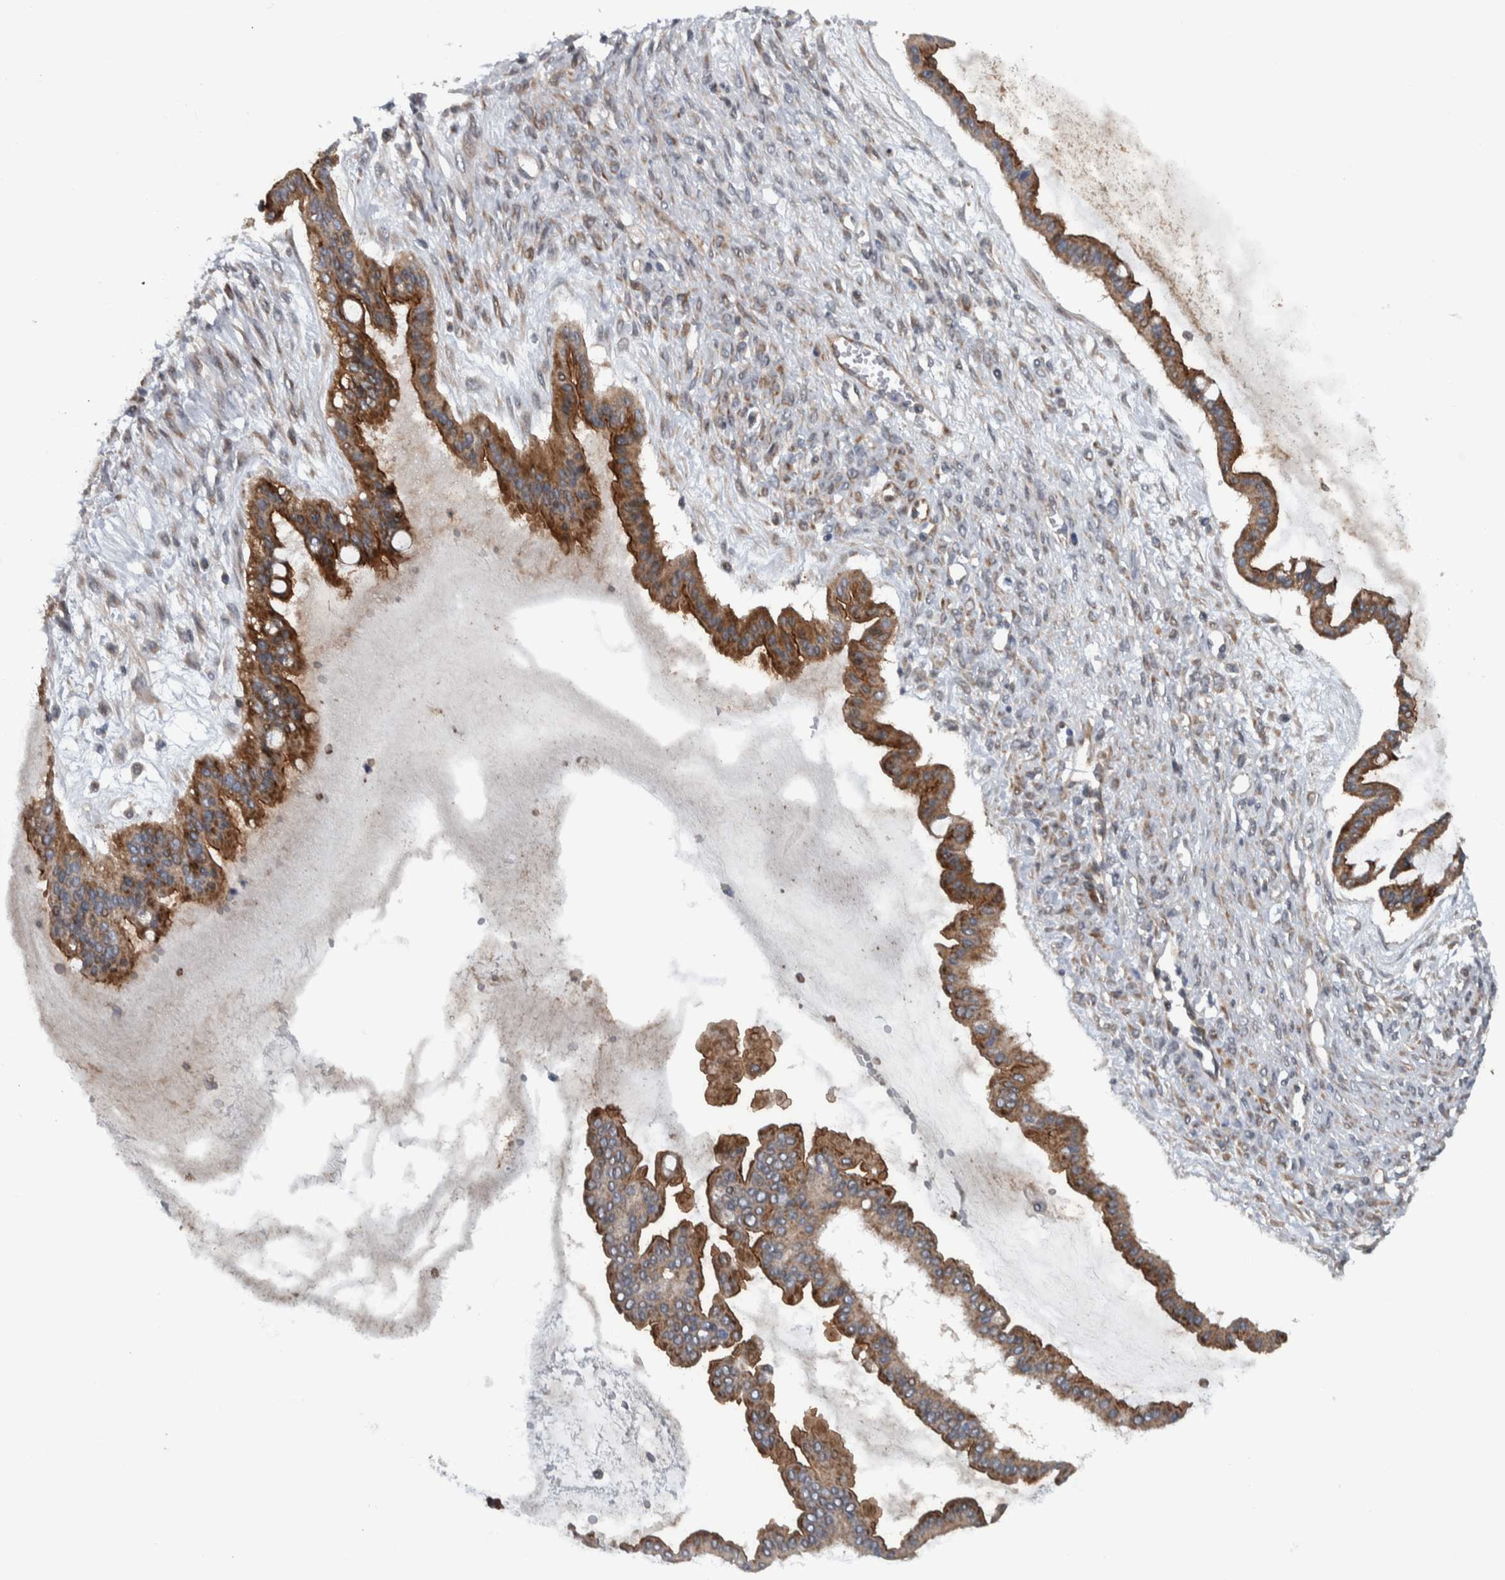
{"staining": {"intensity": "strong", "quantity": ">75%", "location": "cytoplasmic/membranous"}, "tissue": "ovarian cancer", "cell_type": "Tumor cells", "image_type": "cancer", "snomed": [{"axis": "morphology", "description": "Cystadenocarcinoma, mucinous, NOS"}, {"axis": "topography", "description": "Ovary"}], "caption": "Immunohistochemical staining of human ovarian mucinous cystadenocarcinoma displays high levels of strong cytoplasmic/membranous protein positivity in about >75% of tumor cells.", "gene": "BAIAP2L1", "patient": {"sex": "female", "age": 73}}